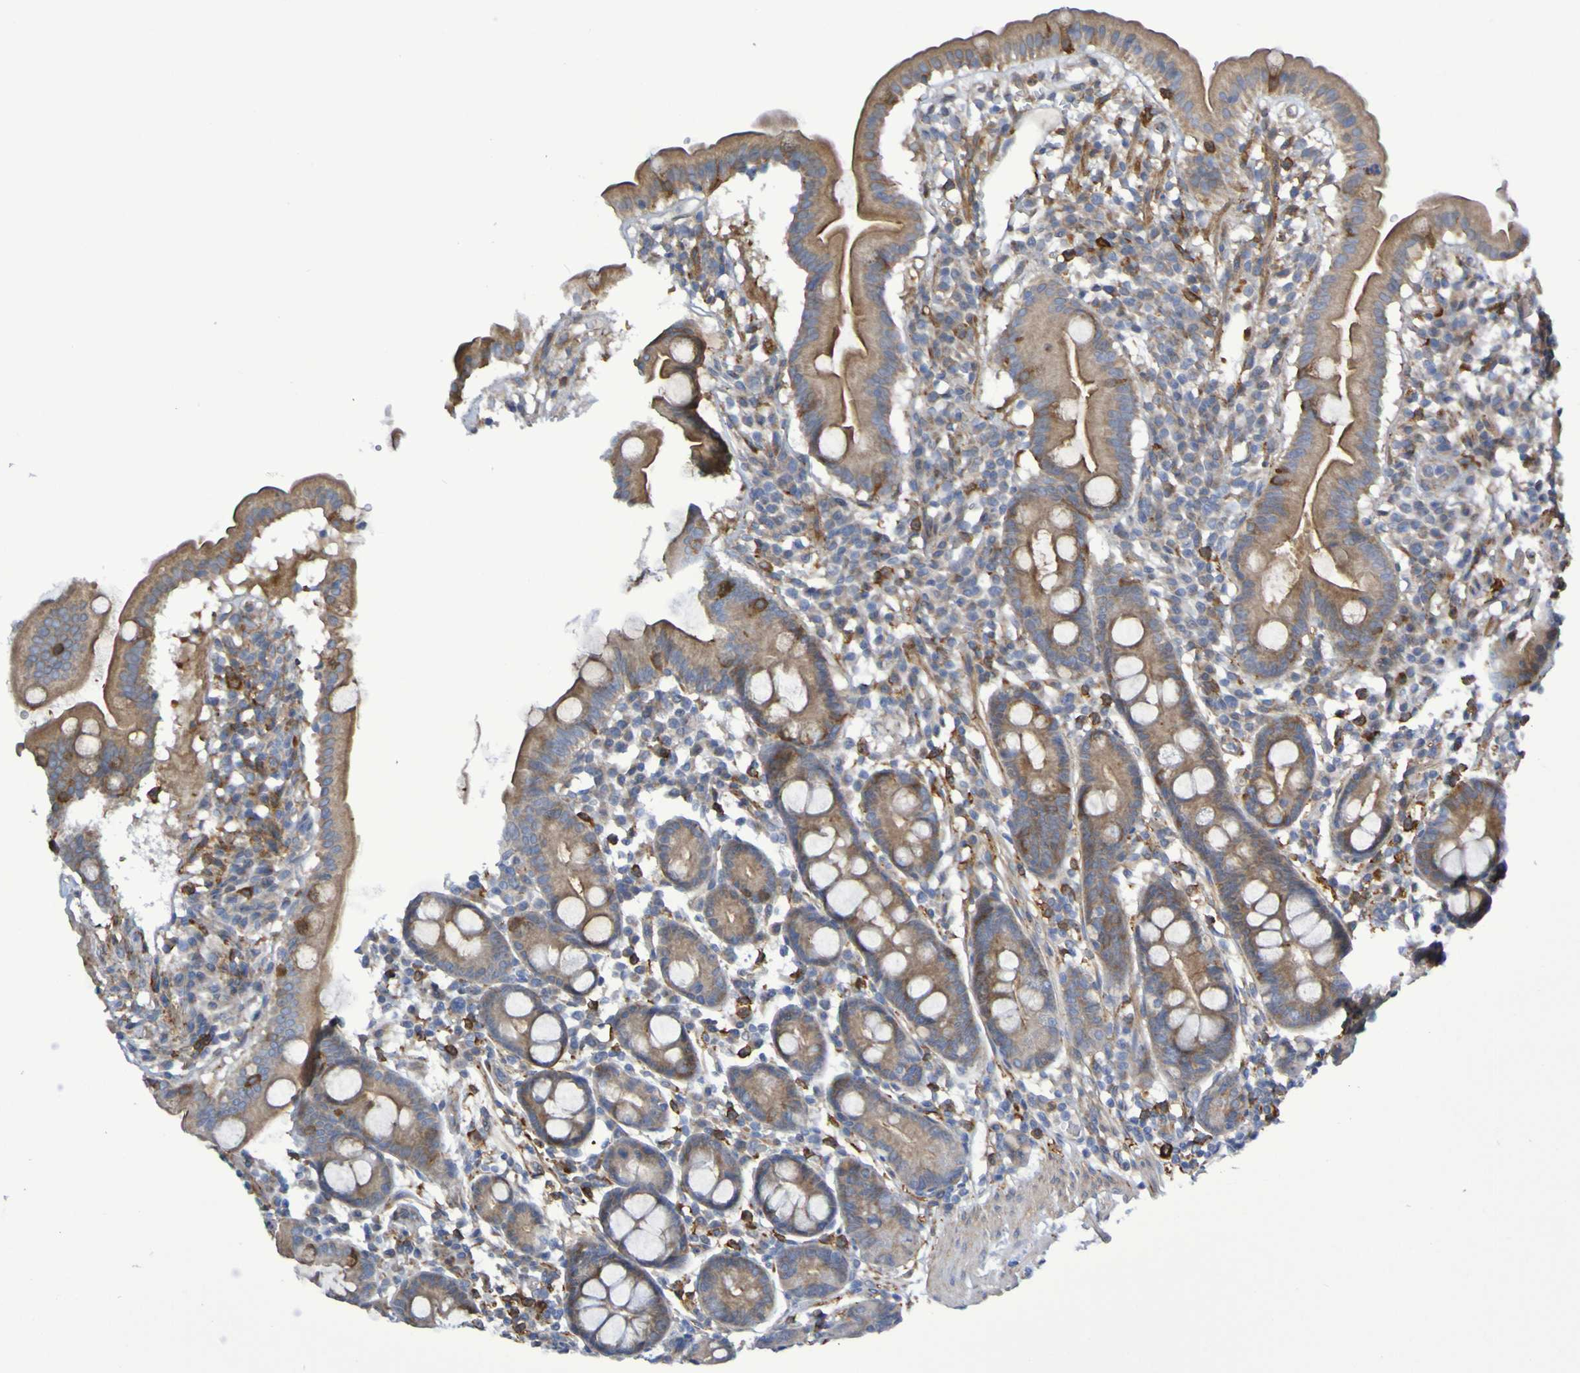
{"staining": {"intensity": "strong", "quantity": ">75%", "location": "cytoplasmic/membranous"}, "tissue": "duodenum", "cell_type": "Glandular cells", "image_type": "normal", "snomed": [{"axis": "morphology", "description": "Normal tissue, NOS"}, {"axis": "topography", "description": "Duodenum"}], "caption": "Protein staining of benign duodenum shows strong cytoplasmic/membranous positivity in approximately >75% of glandular cells.", "gene": "SCRG1", "patient": {"sex": "male", "age": 50}}